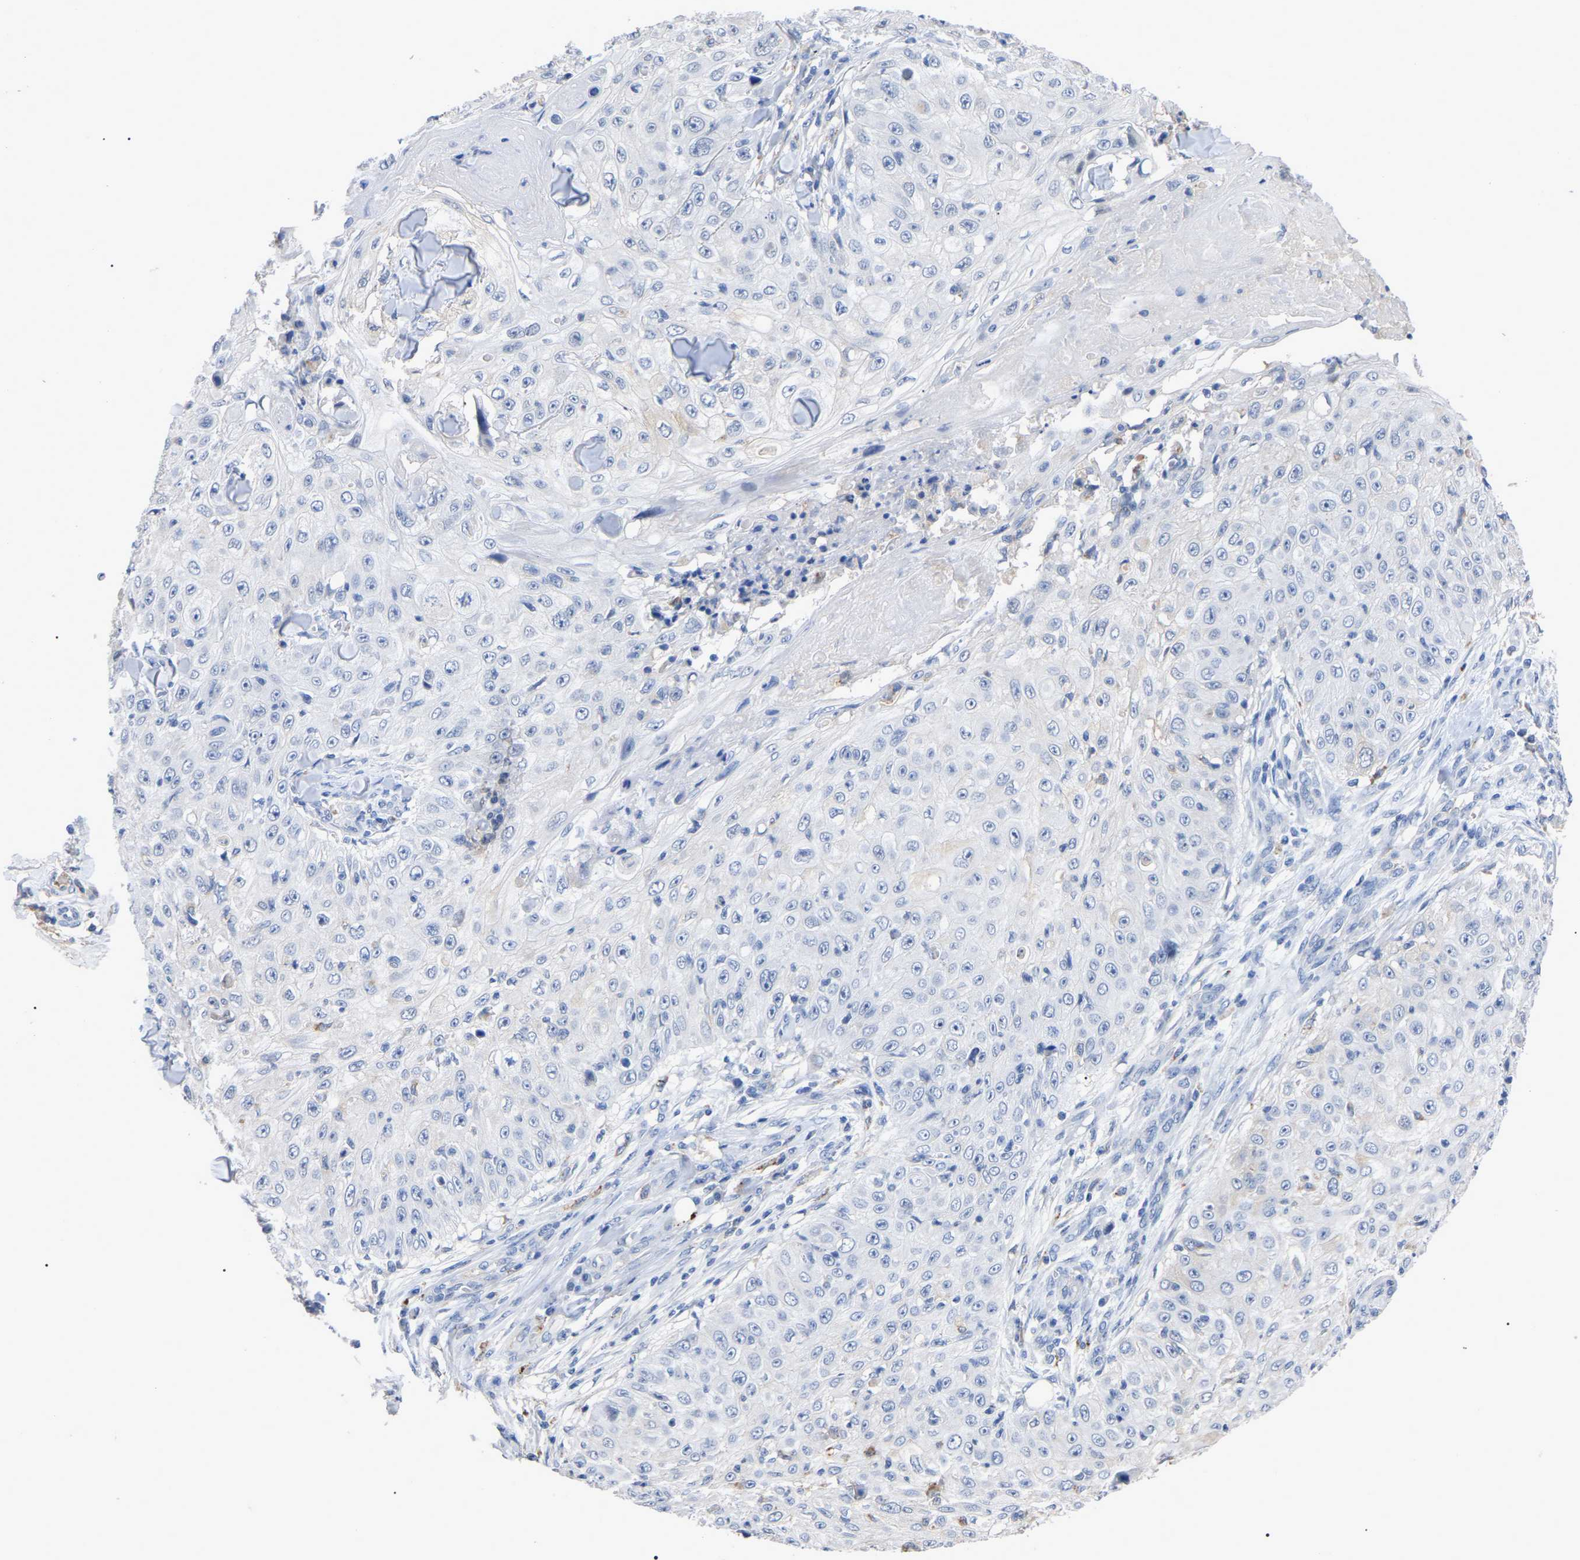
{"staining": {"intensity": "negative", "quantity": "none", "location": "none"}, "tissue": "skin cancer", "cell_type": "Tumor cells", "image_type": "cancer", "snomed": [{"axis": "morphology", "description": "Squamous cell carcinoma, NOS"}, {"axis": "topography", "description": "Skin"}], "caption": "High power microscopy micrograph of an immunohistochemistry (IHC) micrograph of skin squamous cell carcinoma, revealing no significant positivity in tumor cells.", "gene": "SMPD2", "patient": {"sex": "male", "age": 86}}